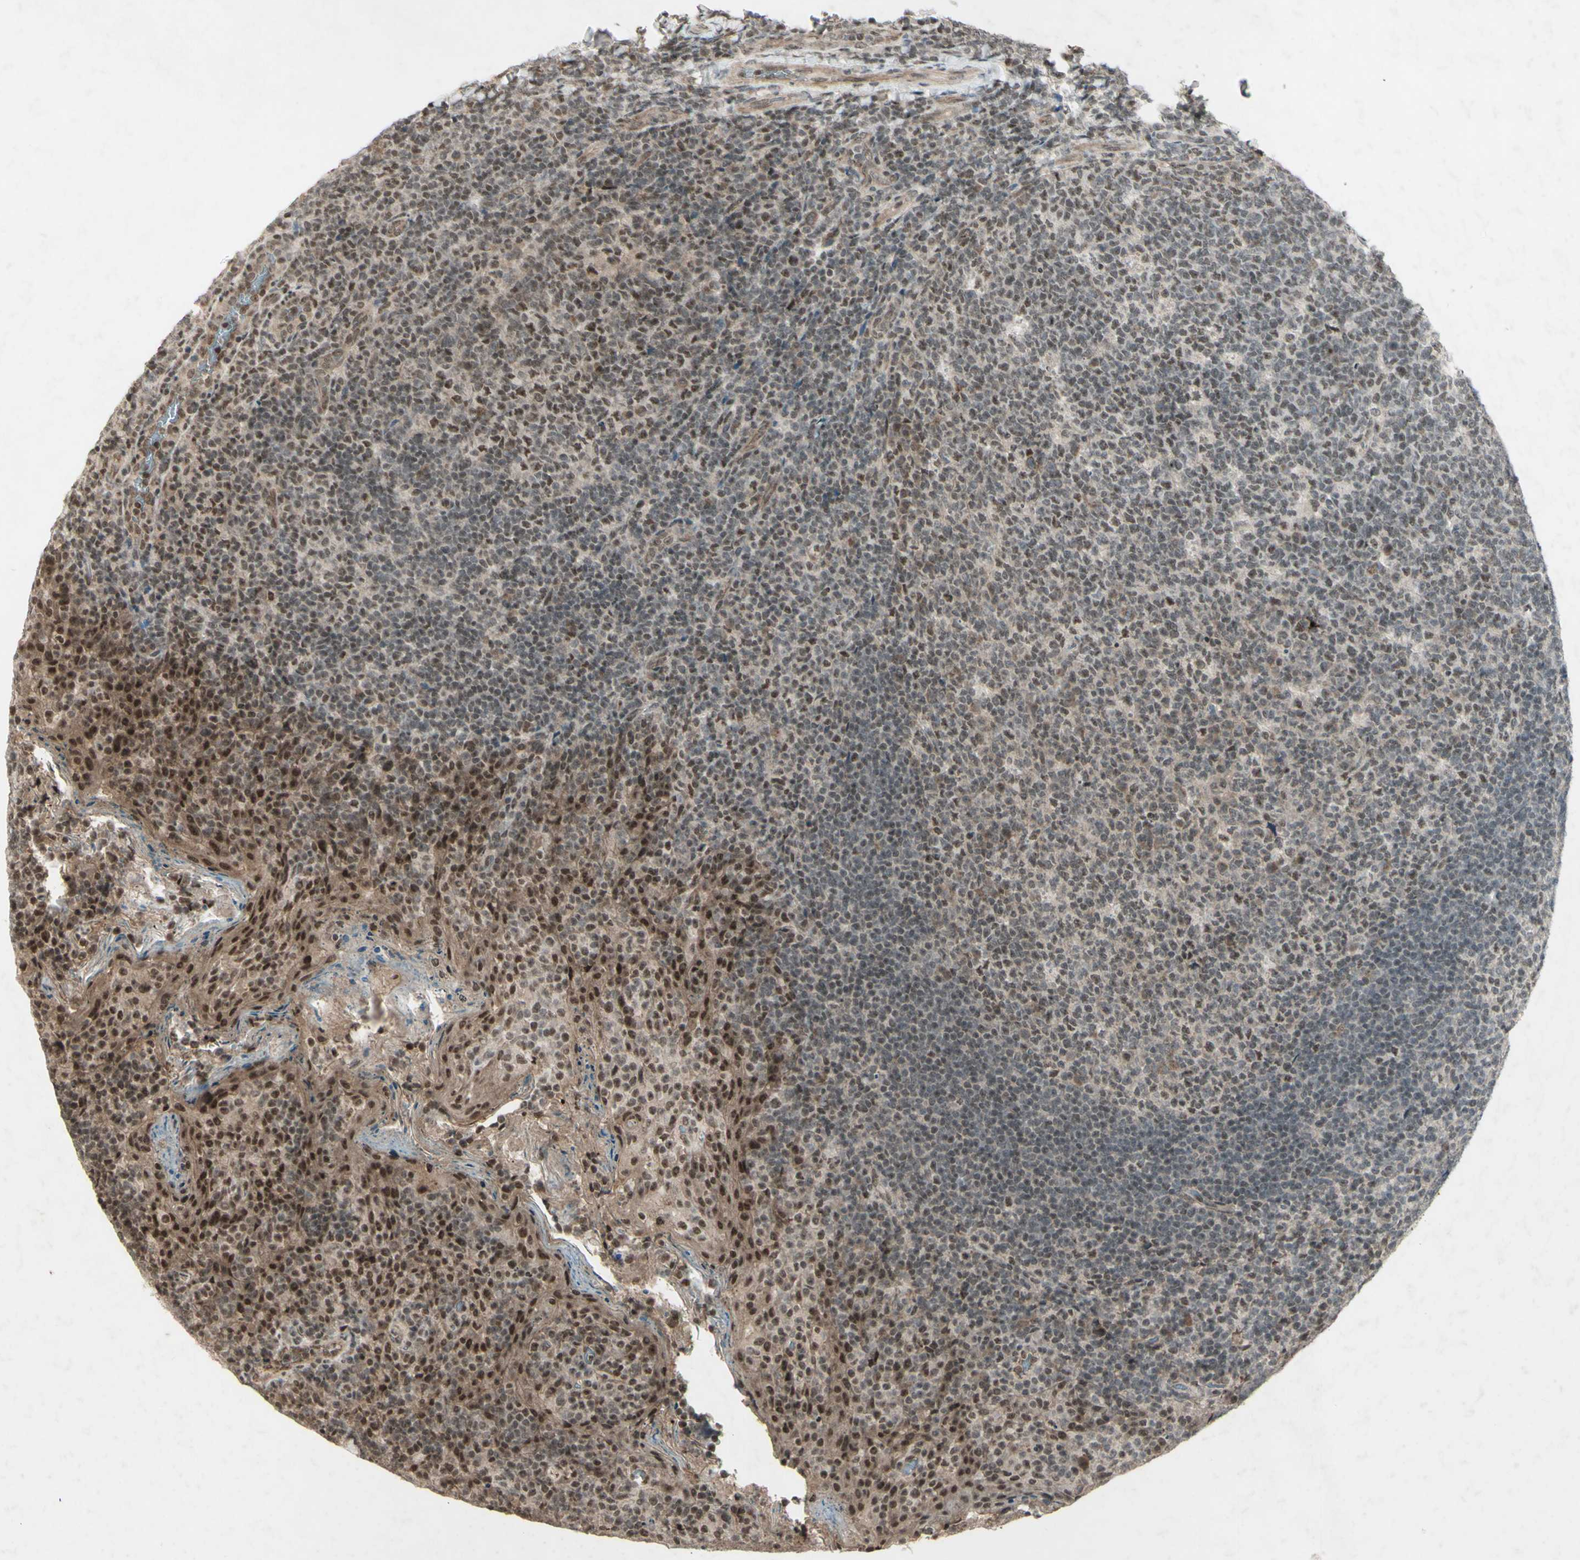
{"staining": {"intensity": "moderate", "quantity": "25%-75%", "location": "nuclear"}, "tissue": "tonsil", "cell_type": "Germinal center cells", "image_type": "normal", "snomed": [{"axis": "morphology", "description": "Normal tissue, NOS"}, {"axis": "topography", "description": "Tonsil"}], "caption": "Protein staining shows moderate nuclear expression in about 25%-75% of germinal center cells in unremarkable tonsil. The protein is shown in brown color, while the nuclei are stained blue.", "gene": "SNW1", "patient": {"sex": "male", "age": 17}}